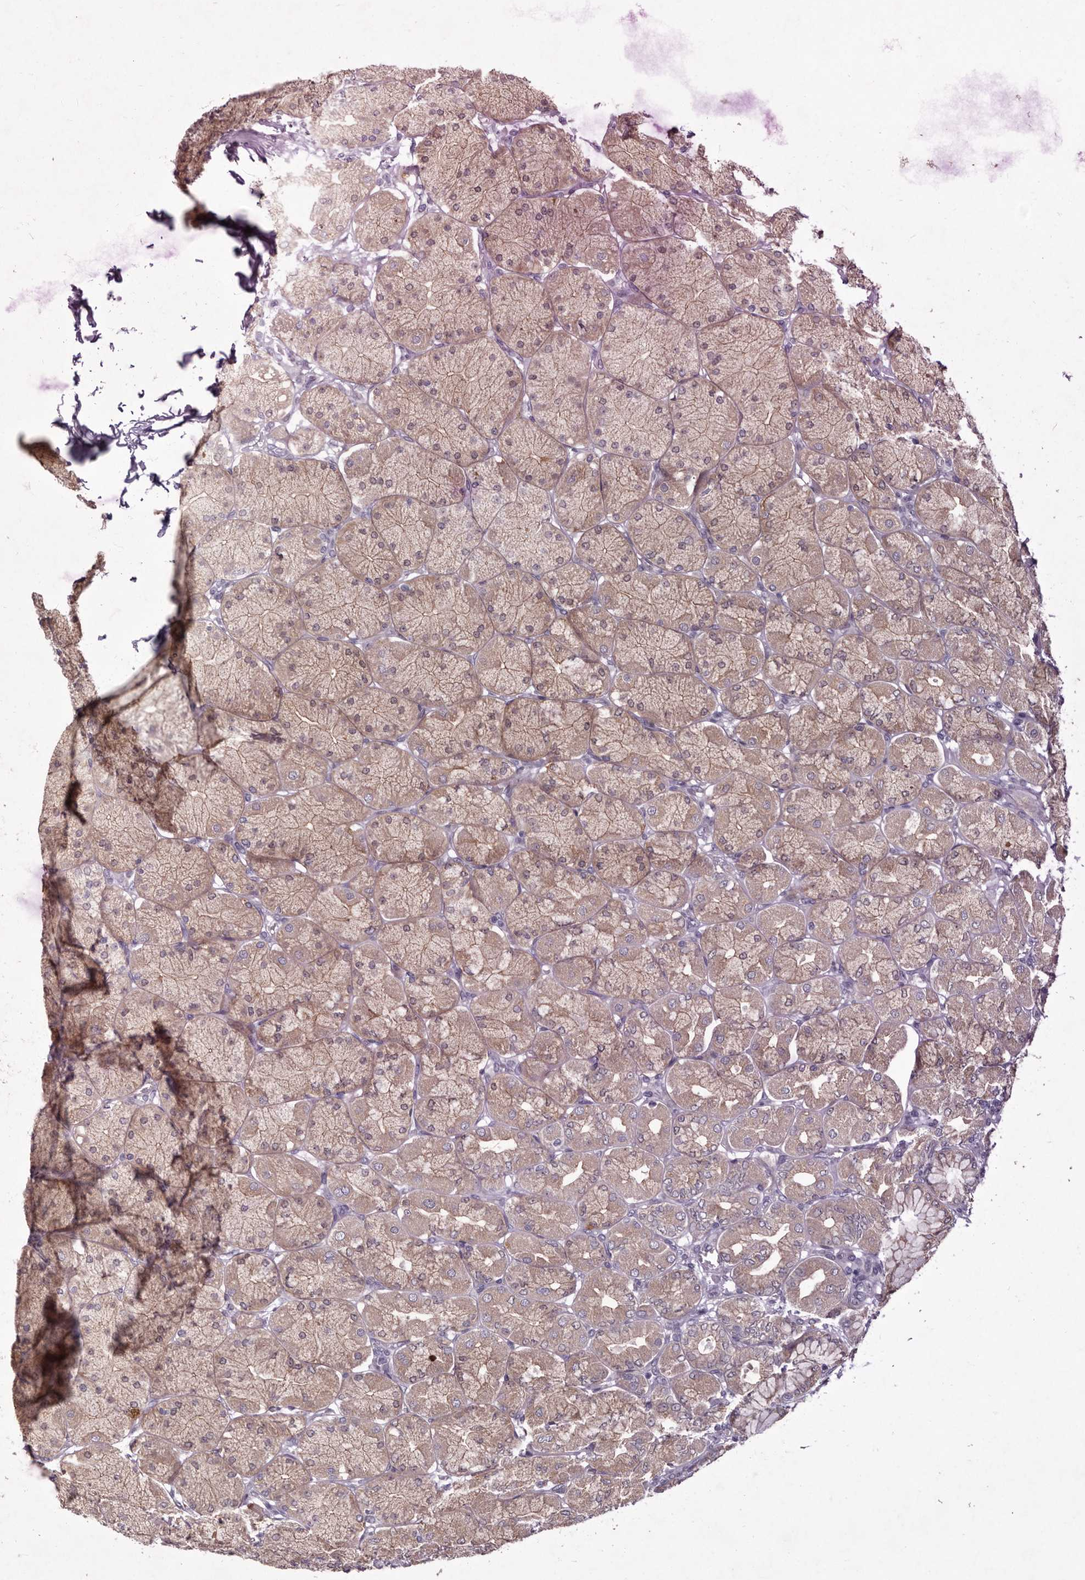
{"staining": {"intensity": "weak", "quantity": ">75%", "location": "cytoplasmic/membranous"}, "tissue": "stomach", "cell_type": "Glandular cells", "image_type": "normal", "snomed": [{"axis": "morphology", "description": "Normal tissue, NOS"}, {"axis": "topography", "description": "Stomach, upper"}], "caption": "A histopathology image of stomach stained for a protein shows weak cytoplasmic/membranous brown staining in glandular cells. Nuclei are stained in blue.", "gene": "GARNL3", "patient": {"sex": "female", "age": 56}}